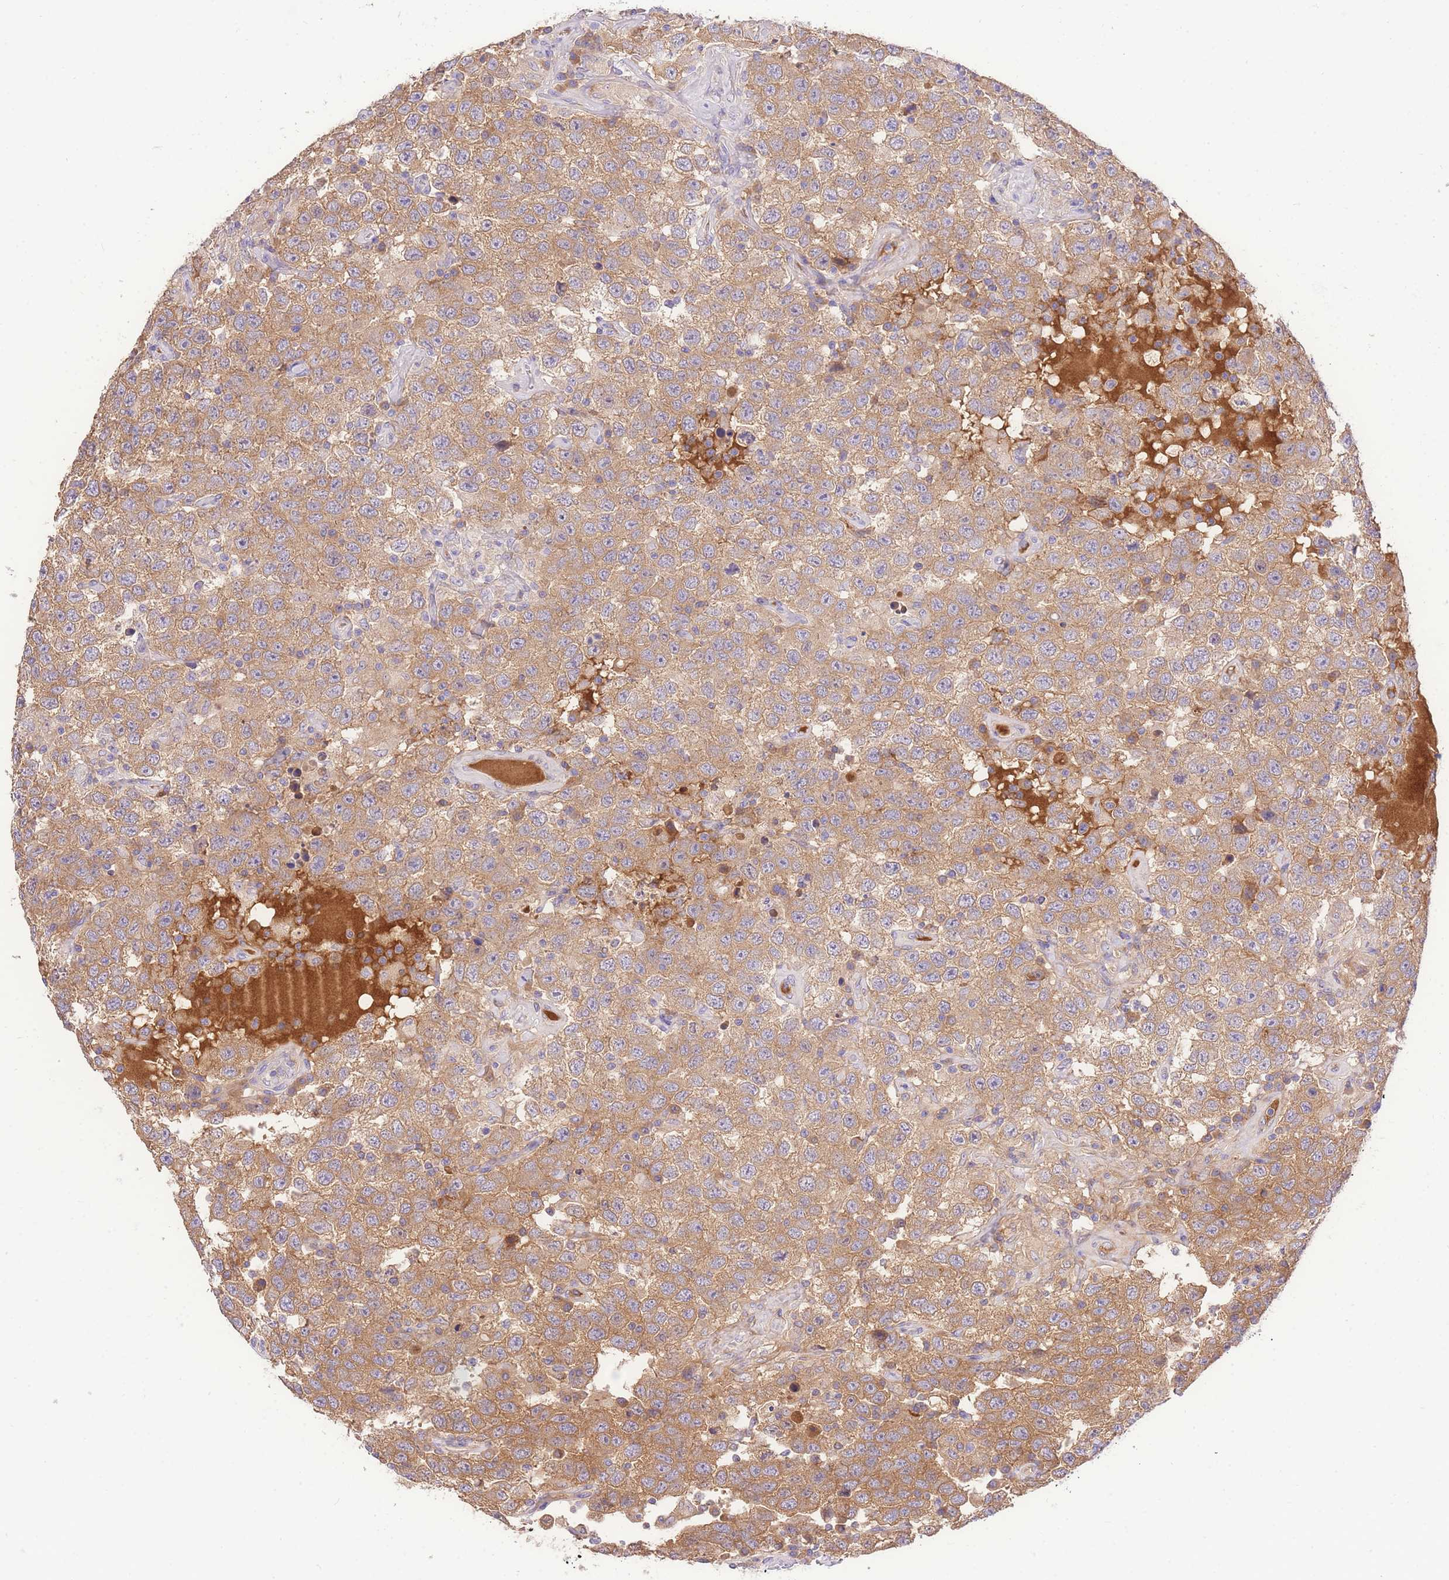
{"staining": {"intensity": "moderate", "quantity": ">75%", "location": "cytoplasmic/membranous"}, "tissue": "testis cancer", "cell_type": "Tumor cells", "image_type": "cancer", "snomed": [{"axis": "morphology", "description": "Seminoma, NOS"}, {"axis": "topography", "description": "Testis"}], "caption": "Moderate cytoplasmic/membranous protein expression is seen in about >75% of tumor cells in testis seminoma.", "gene": "LIPH", "patient": {"sex": "male", "age": 41}}